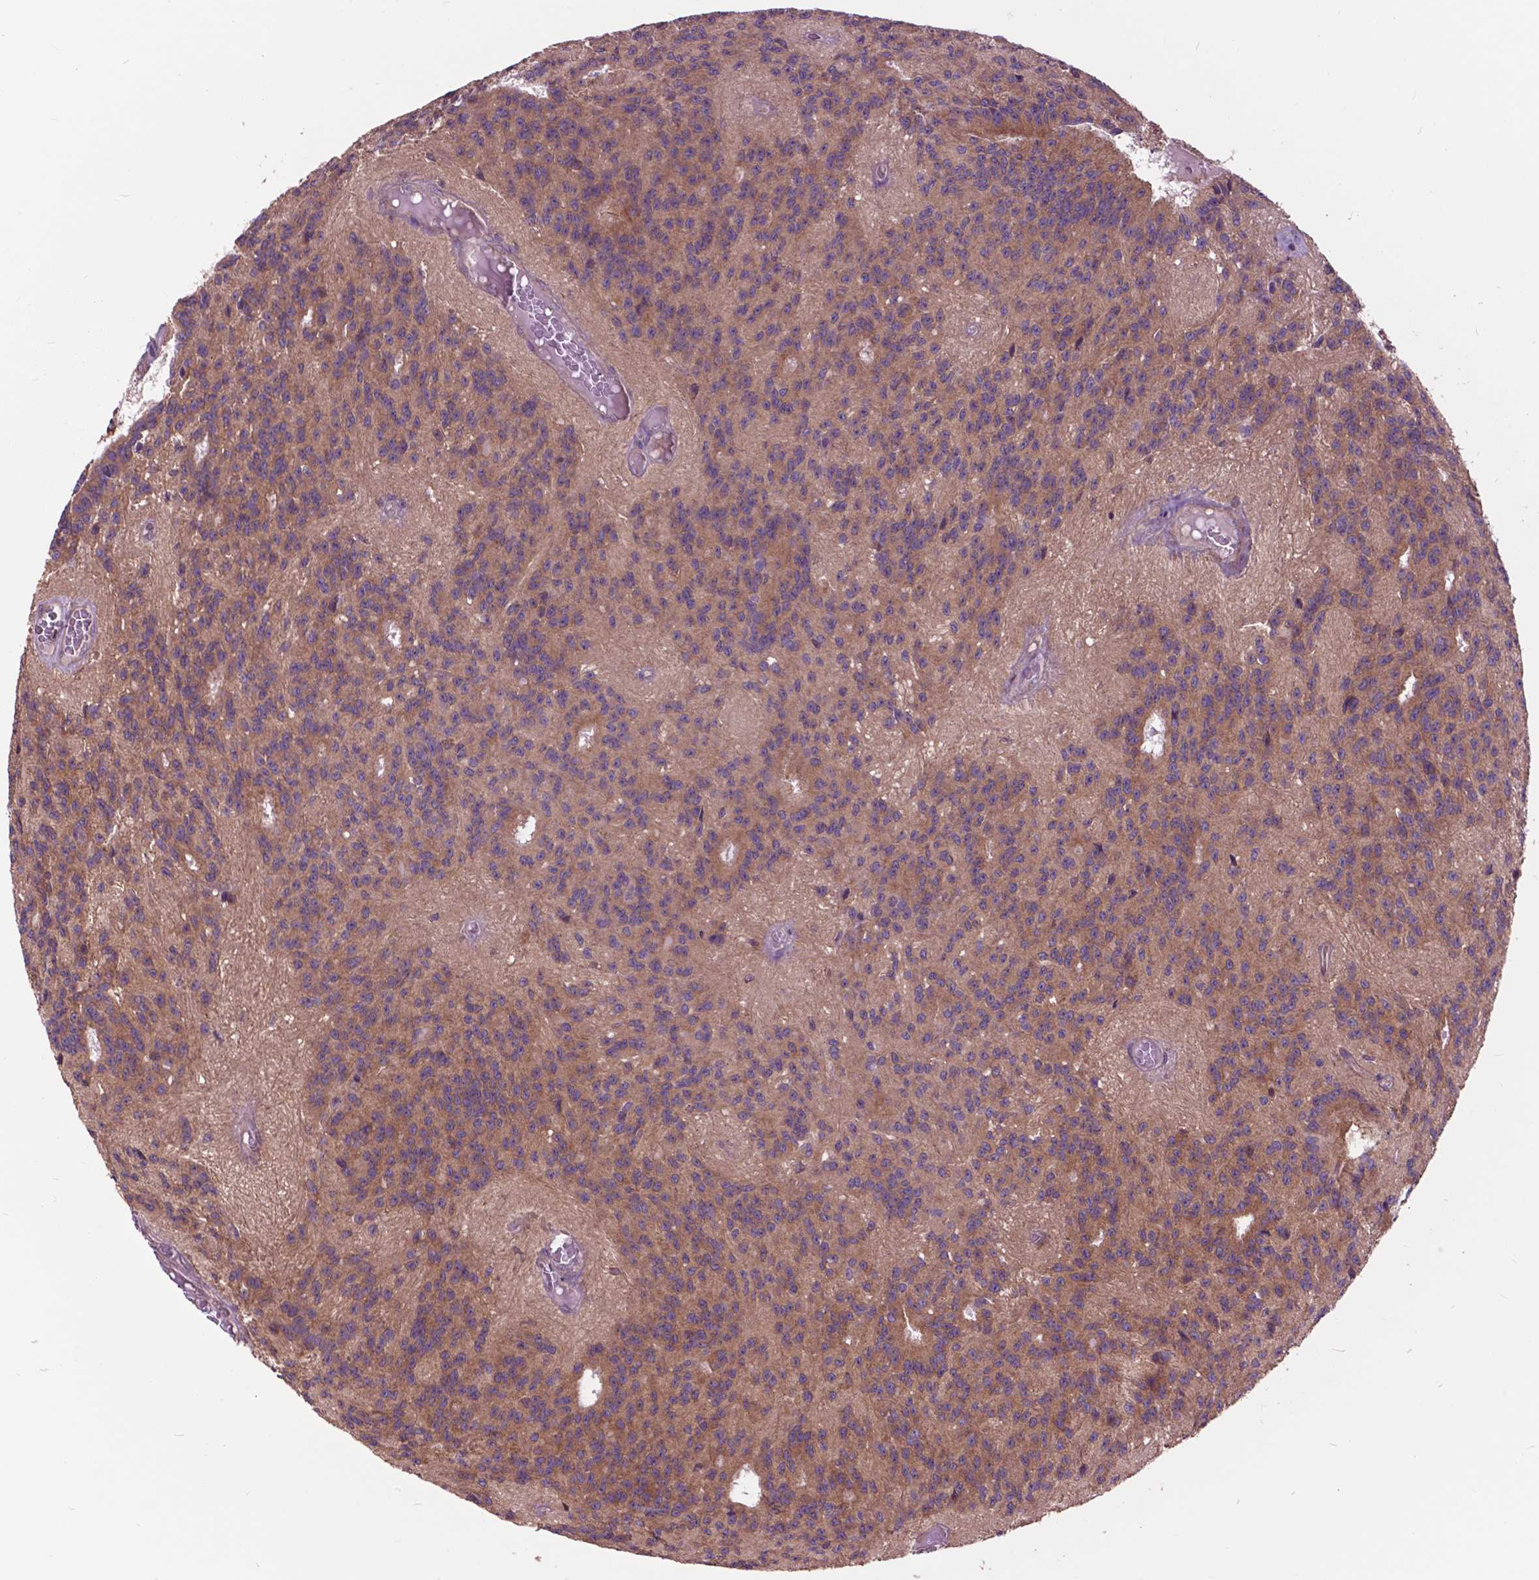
{"staining": {"intensity": "moderate", "quantity": ">75%", "location": "cytoplasmic/membranous"}, "tissue": "glioma", "cell_type": "Tumor cells", "image_type": "cancer", "snomed": [{"axis": "morphology", "description": "Glioma, malignant, Low grade"}, {"axis": "topography", "description": "Brain"}], "caption": "Malignant low-grade glioma was stained to show a protein in brown. There is medium levels of moderate cytoplasmic/membranous staining in approximately >75% of tumor cells.", "gene": "ARAF", "patient": {"sex": "male", "age": 31}}